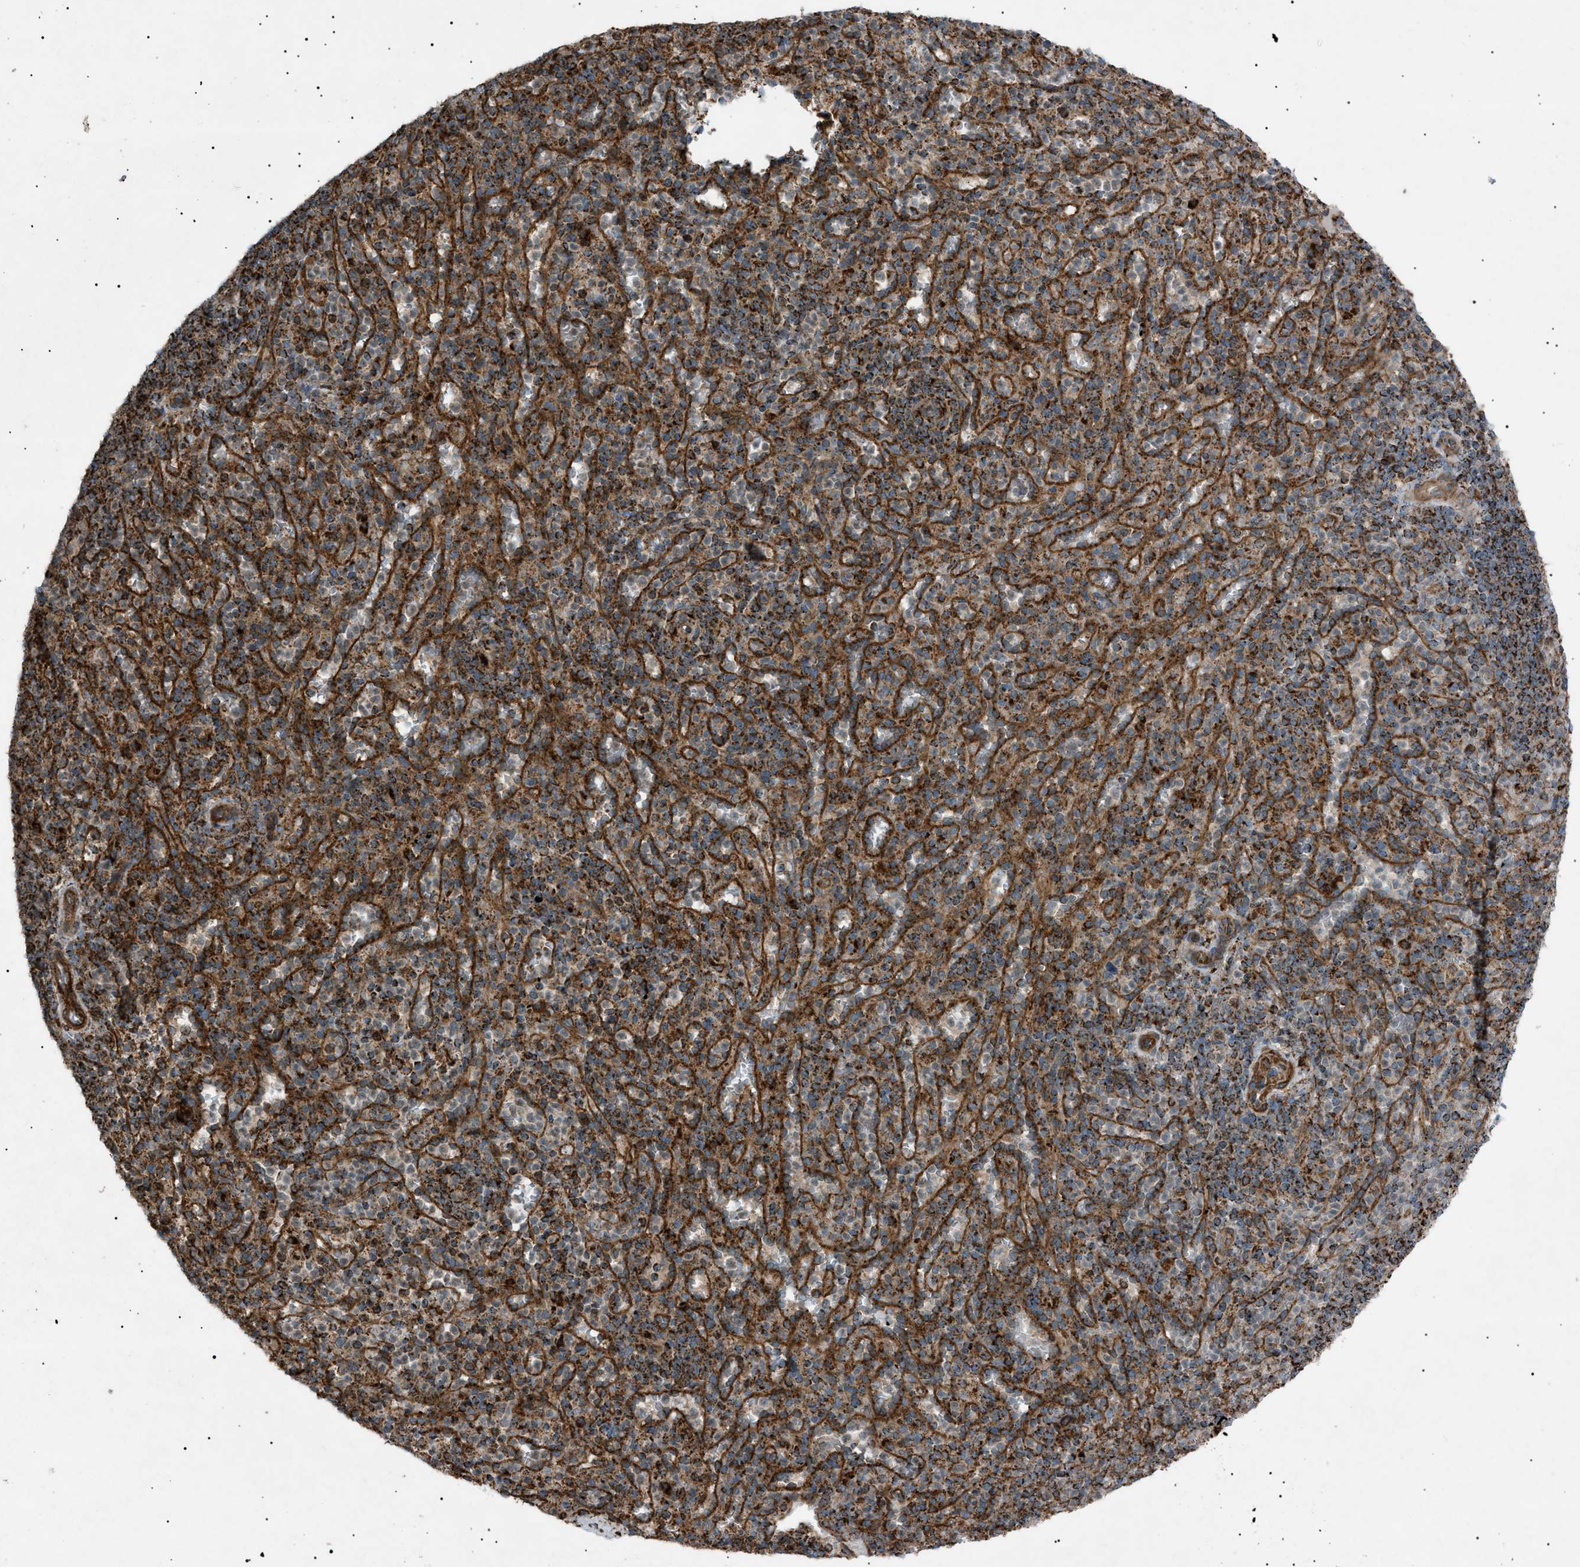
{"staining": {"intensity": "strong", "quantity": "25%-75%", "location": "cytoplasmic/membranous"}, "tissue": "spleen", "cell_type": "Cells in red pulp", "image_type": "normal", "snomed": [{"axis": "morphology", "description": "Normal tissue, NOS"}, {"axis": "topography", "description": "Spleen"}], "caption": "Unremarkable spleen displays strong cytoplasmic/membranous staining in about 25%-75% of cells in red pulp.", "gene": "C1GALT1C1", "patient": {"sex": "male", "age": 36}}